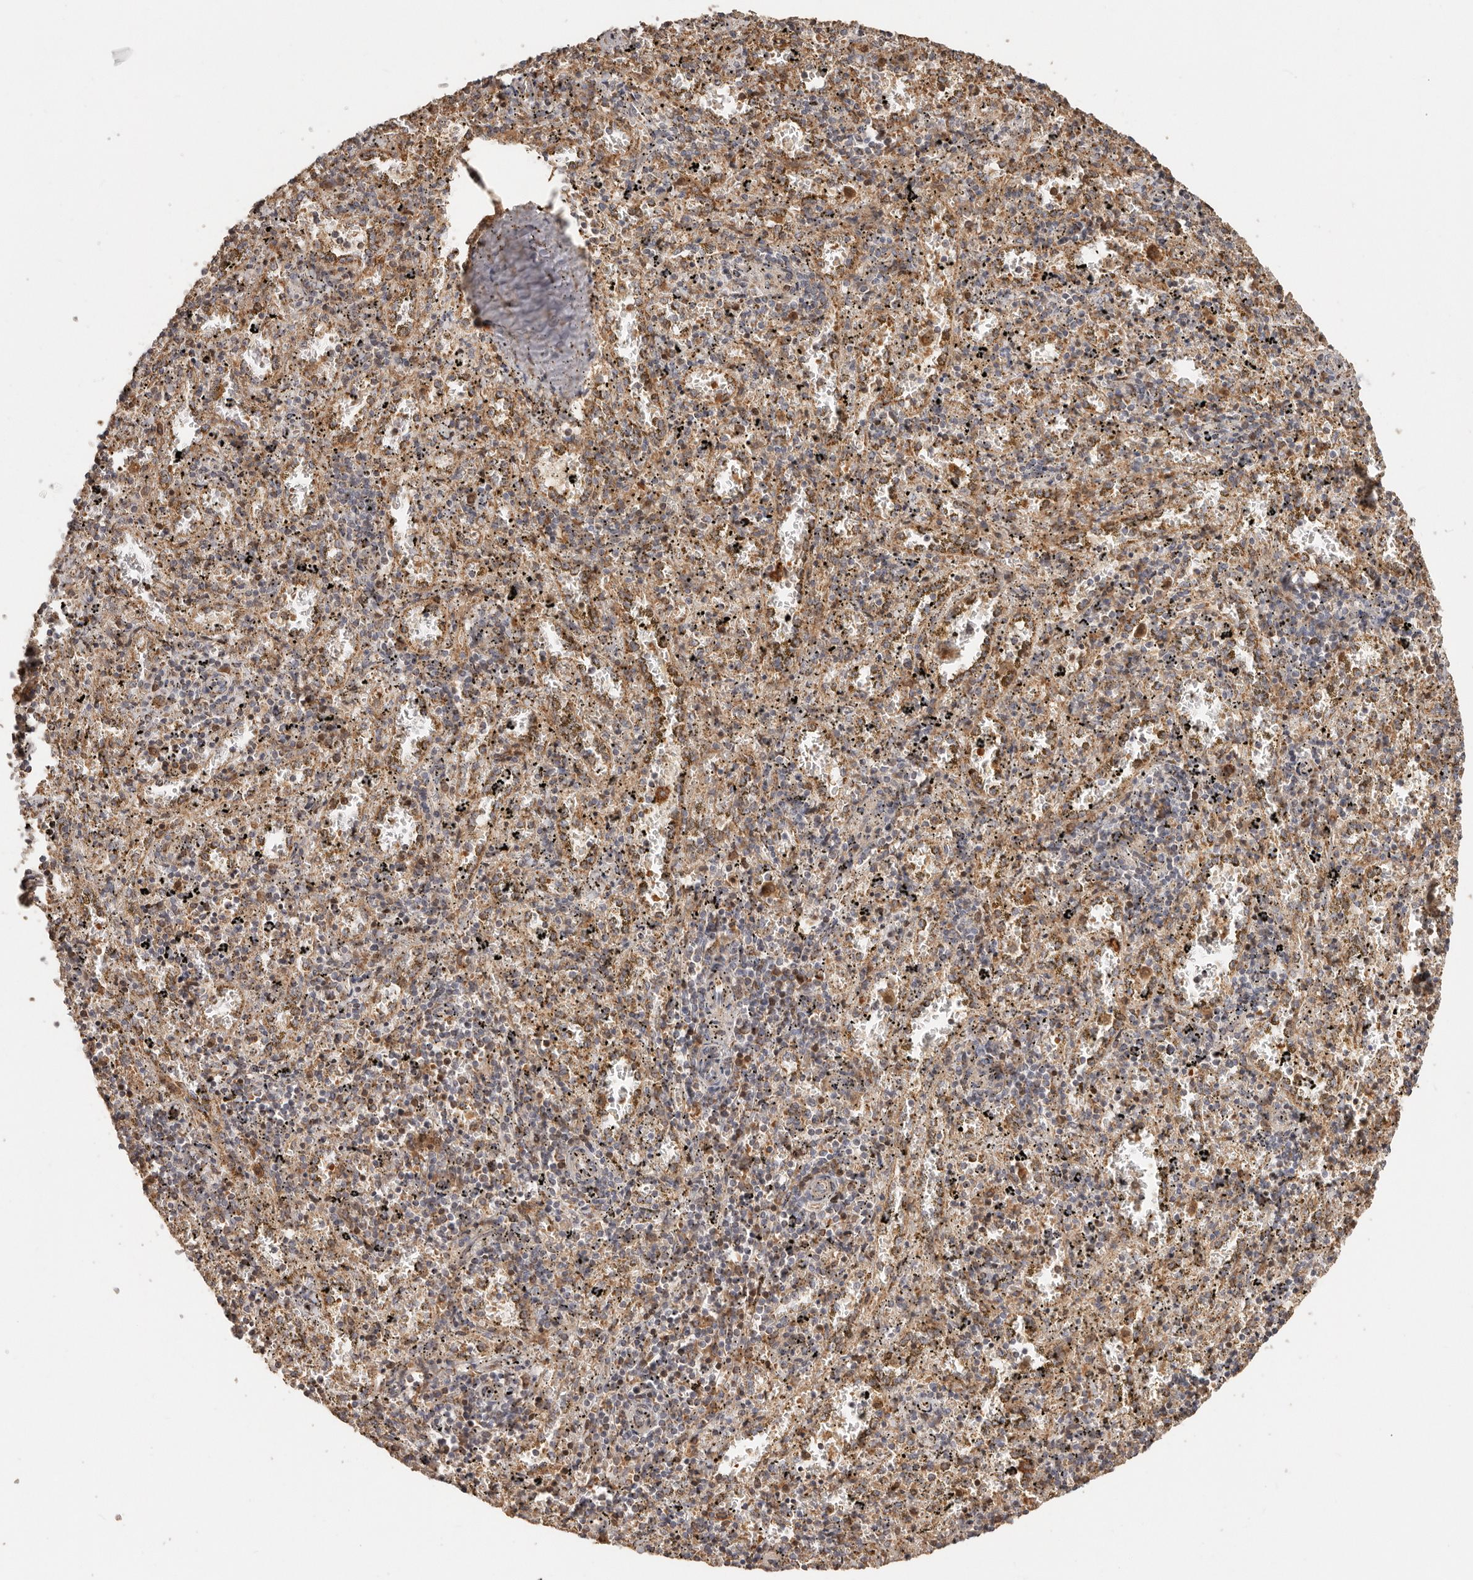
{"staining": {"intensity": "moderate", "quantity": ">75%", "location": "cytoplasmic/membranous"}, "tissue": "spleen", "cell_type": "Cells in red pulp", "image_type": "normal", "snomed": [{"axis": "morphology", "description": "Normal tissue, NOS"}, {"axis": "topography", "description": "Spleen"}], "caption": "Spleen stained for a protein reveals moderate cytoplasmic/membranous positivity in cells in red pulp.", "gene": "NDUFB11", "patient": {"sex": "male", "age": 11}}